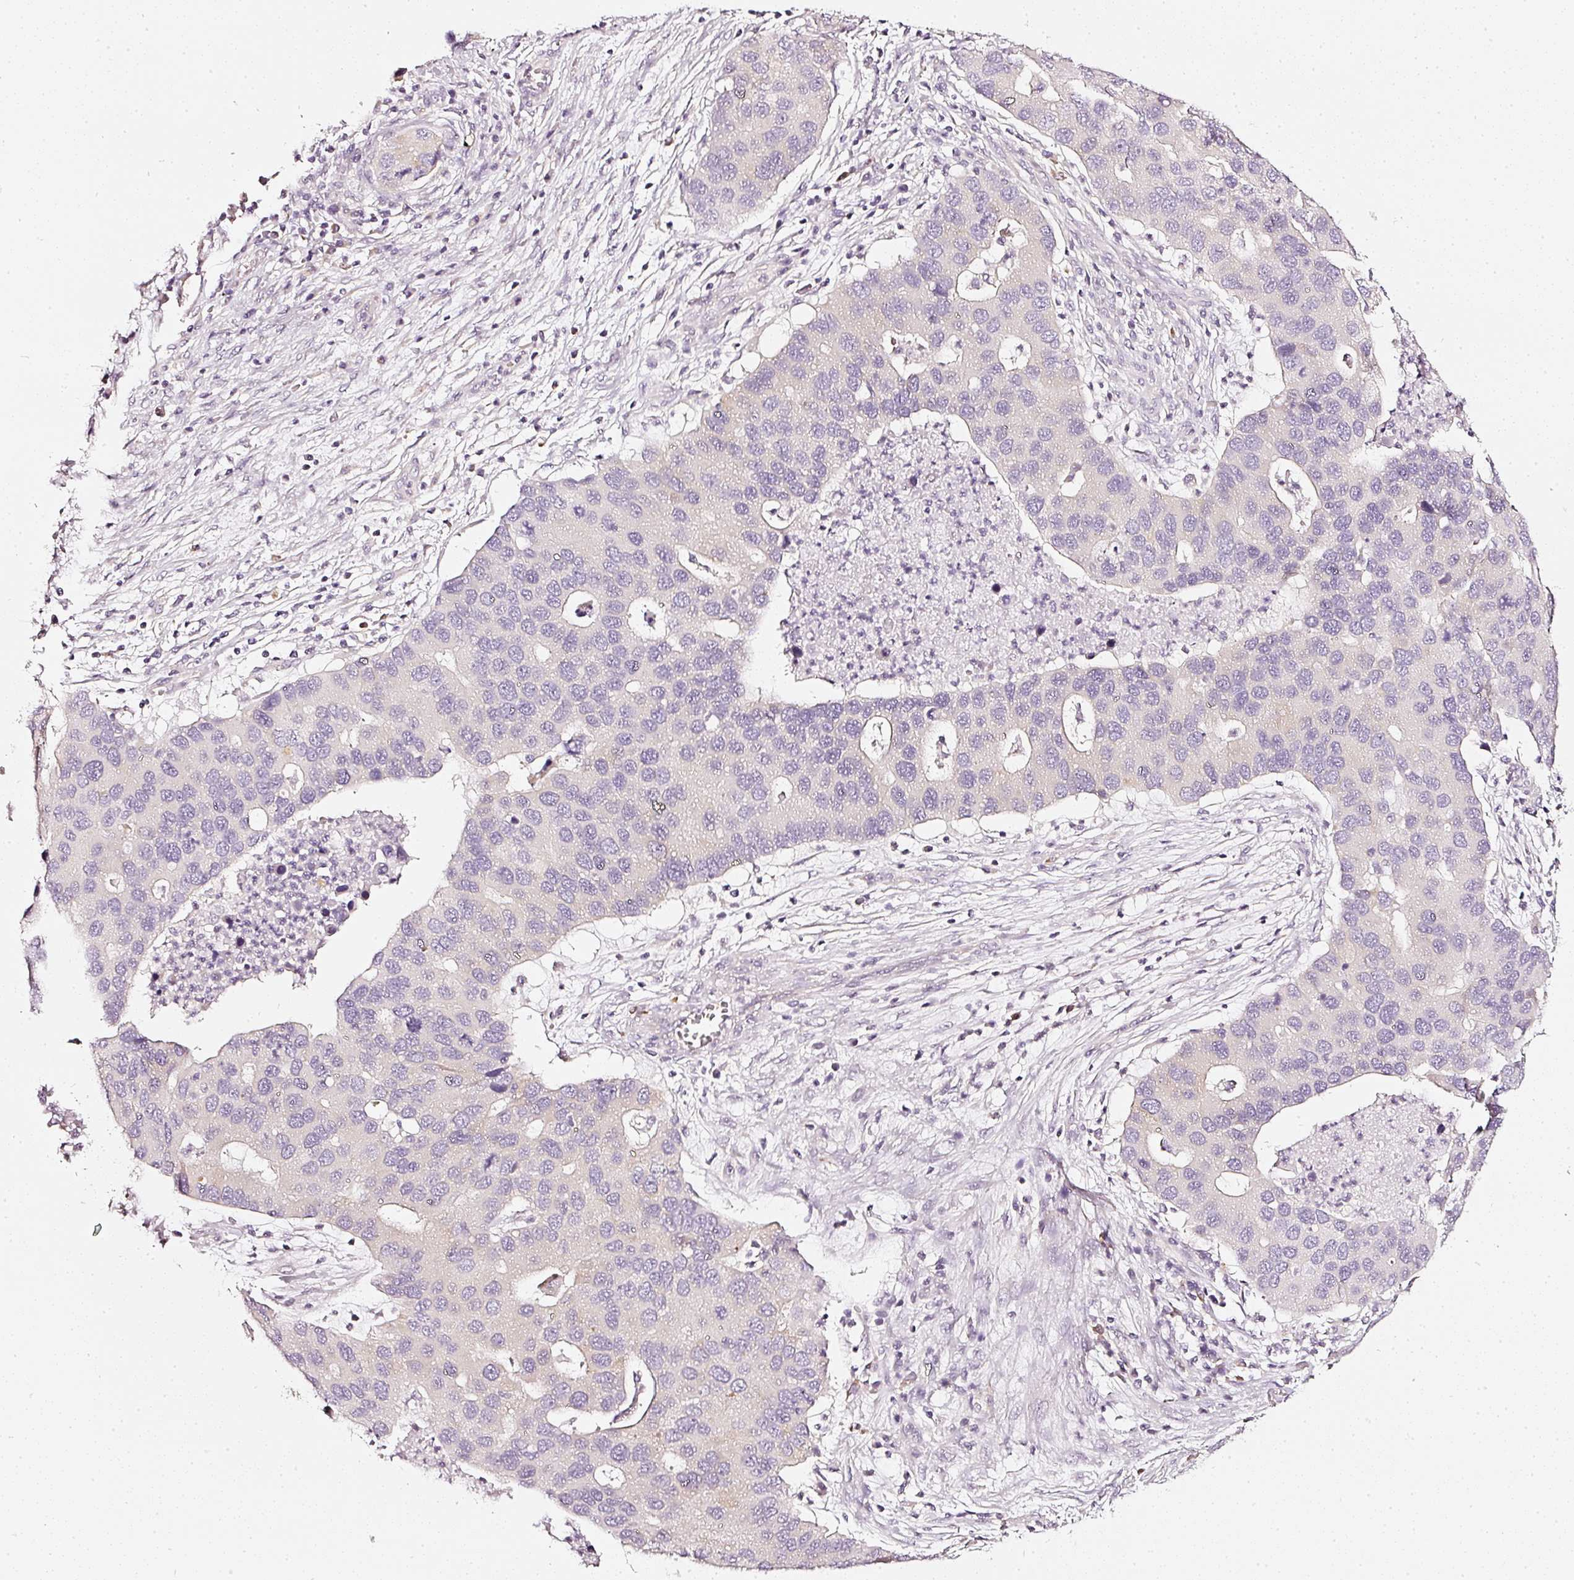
{"staining": {"intensity": "negative", "quantity": "none", "location": "none"}, "tissue": "lung cancer", "cell_type": "Tumor cells", "image_type": "cancer", "snomed": [{"axis": "morphology", "description": "Aneuploidy"}, {"axis": "morphology", "description": "Adenocarcinoma, NOS"}, {"axis": "topography", "description": "Lymph node"}, {"axis": "topography", "description": "Lung"}], "caption": "Immunohistochemical staining of human lung adenocarcinoma reveals no significant positivity in tumor cells.", "gene": "CNP", "patient": {"sex": "female", "age": 74}}